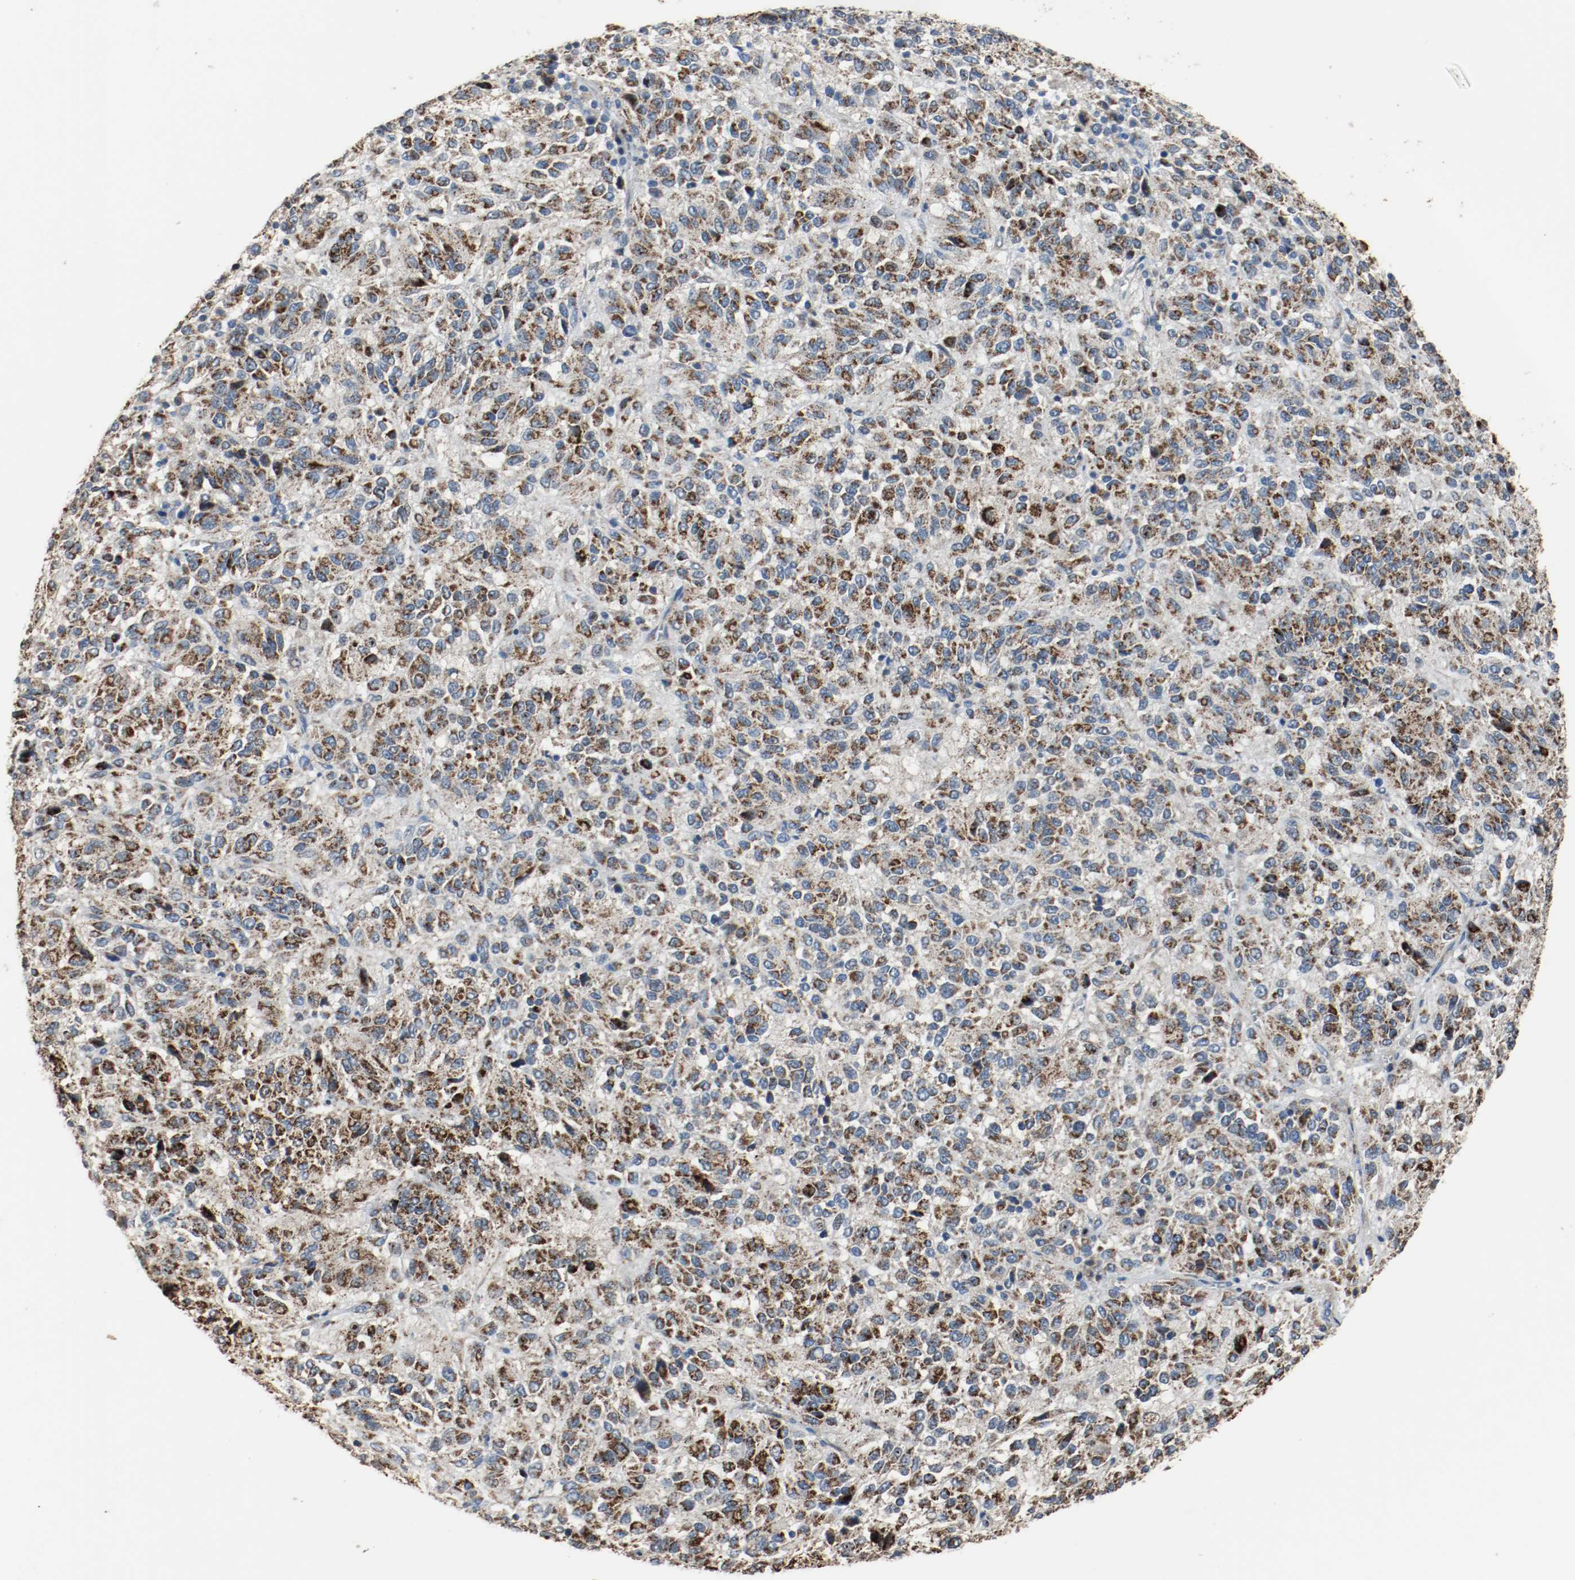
{"staining": {"intensity": "strong", "quantity": ">75%", "location": "cytoplasmic/membranous"}, "tissue": "melanoma", "cell_type": "Tumor cells", "image_type": "cancer", "snomed": [{"axis": "morphology", "description": "Malignant melanoma, Metastatic site"}, {"axis": "topography", "description": "Lung"}], "caption": "Tumor cells exhibit high levels of strong cytoplasmic/membranous expression in approximately >75% of cells in human malignant melanoma (metastatic site). Using DAB (brown) and hematoxylin (blue) stains, captured at high magnification using brightfield microscopy.", "gene": "ALDH4A1", "patient": {"sex": "male", "age": 64}}